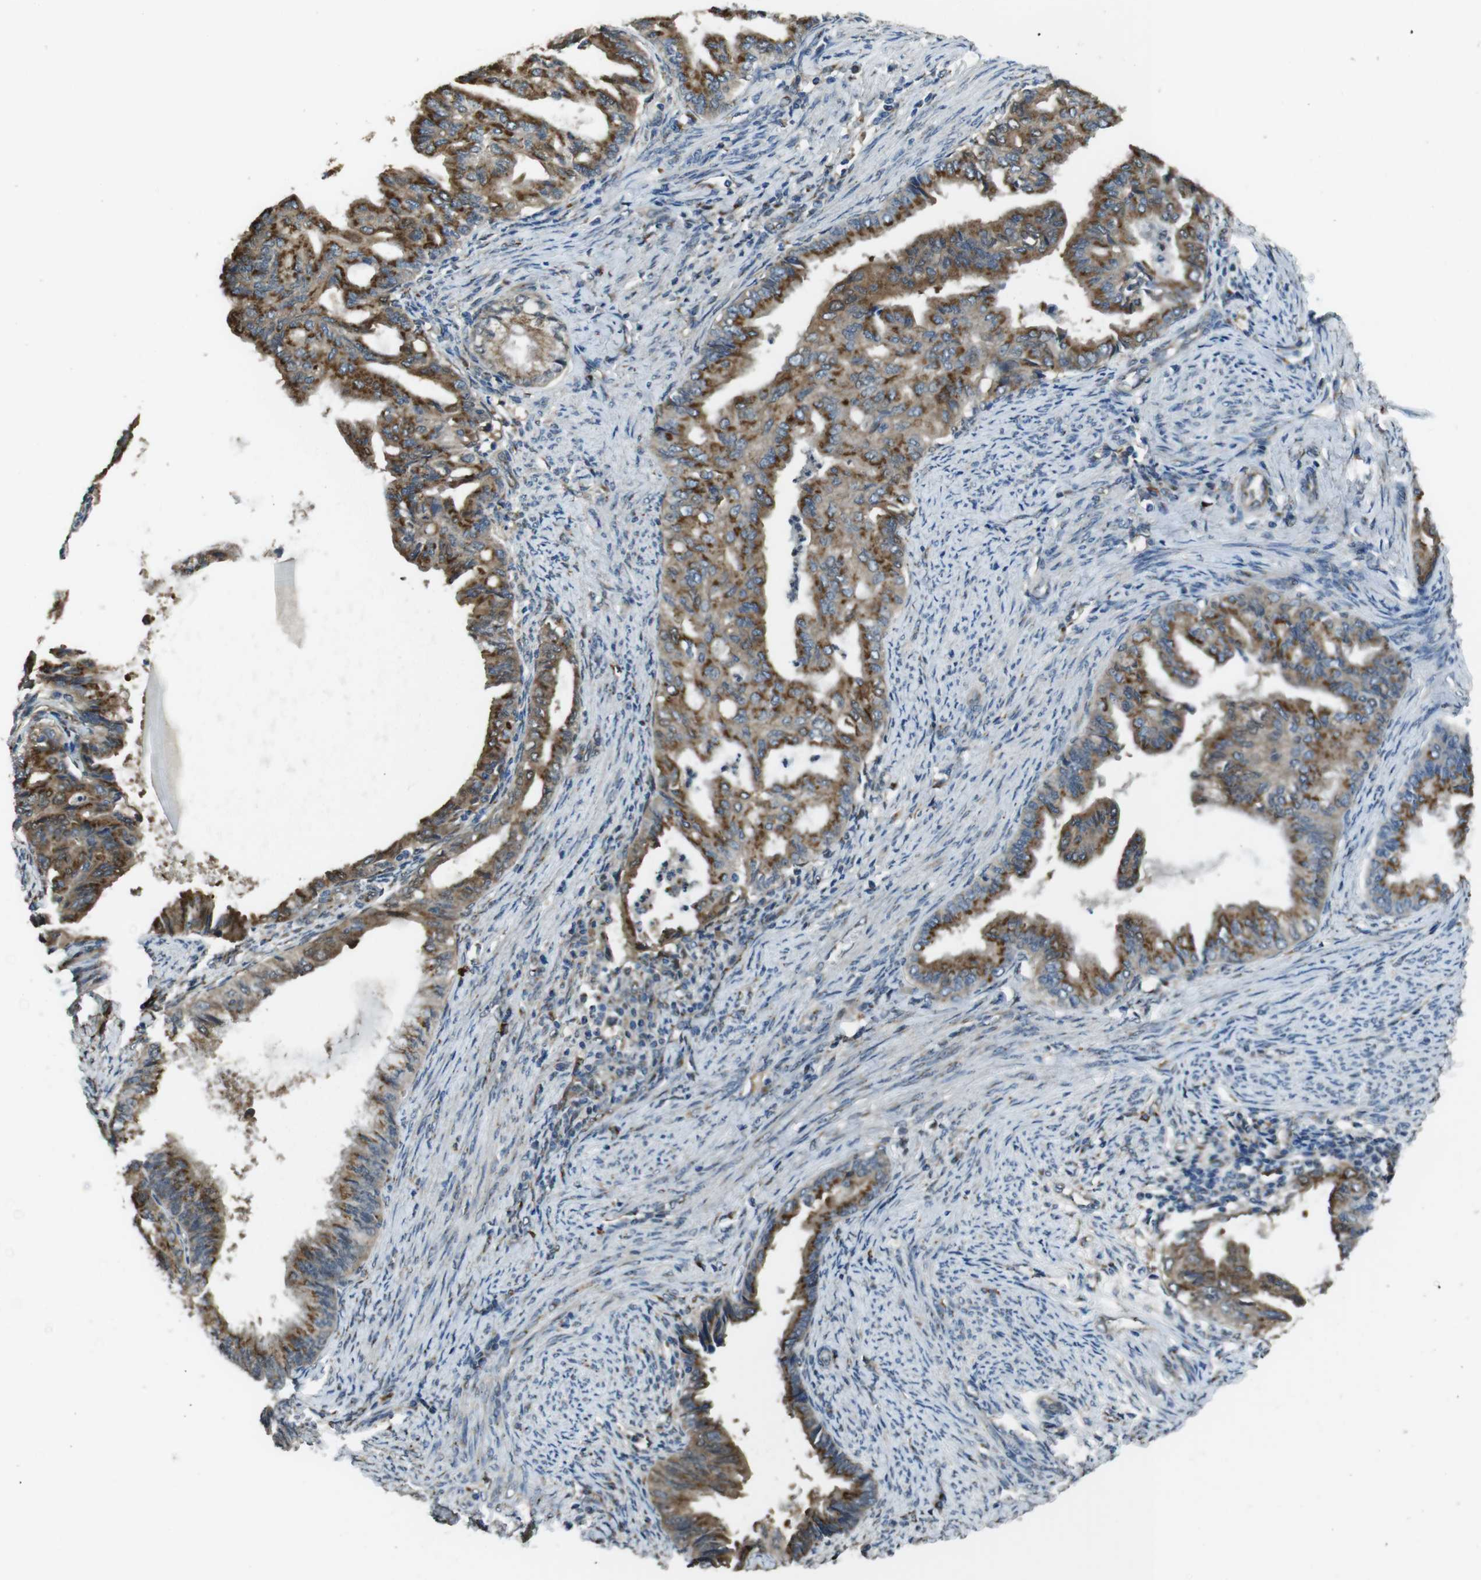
{"staining": {"intensity": "moderate", "quantity": ">75%", "location": "cytoplasmic/membranous"}, "tissue": "endometrial cancer", "cell_type": "Tumor cells", "image_type": "cancer", "snomed": [{"axis": "morphology", "description": "Adenocarcinoma, NOS"}, {"axis": "topography", "description": "Endometrium"}], "caption": "IHC micrograph of neoplastic tissue: human endometrial cancer (adenocarcinoma) stained using immunohistochemistry demonstrates medium levels of moderate protein expression localized specifically in the cytoplasmic/membranous of tumor cells, appearing as a cytoplasmic/membranous brown color.", "gene": "RAB6A", "patient": {"sex": "female", "age": 86}}